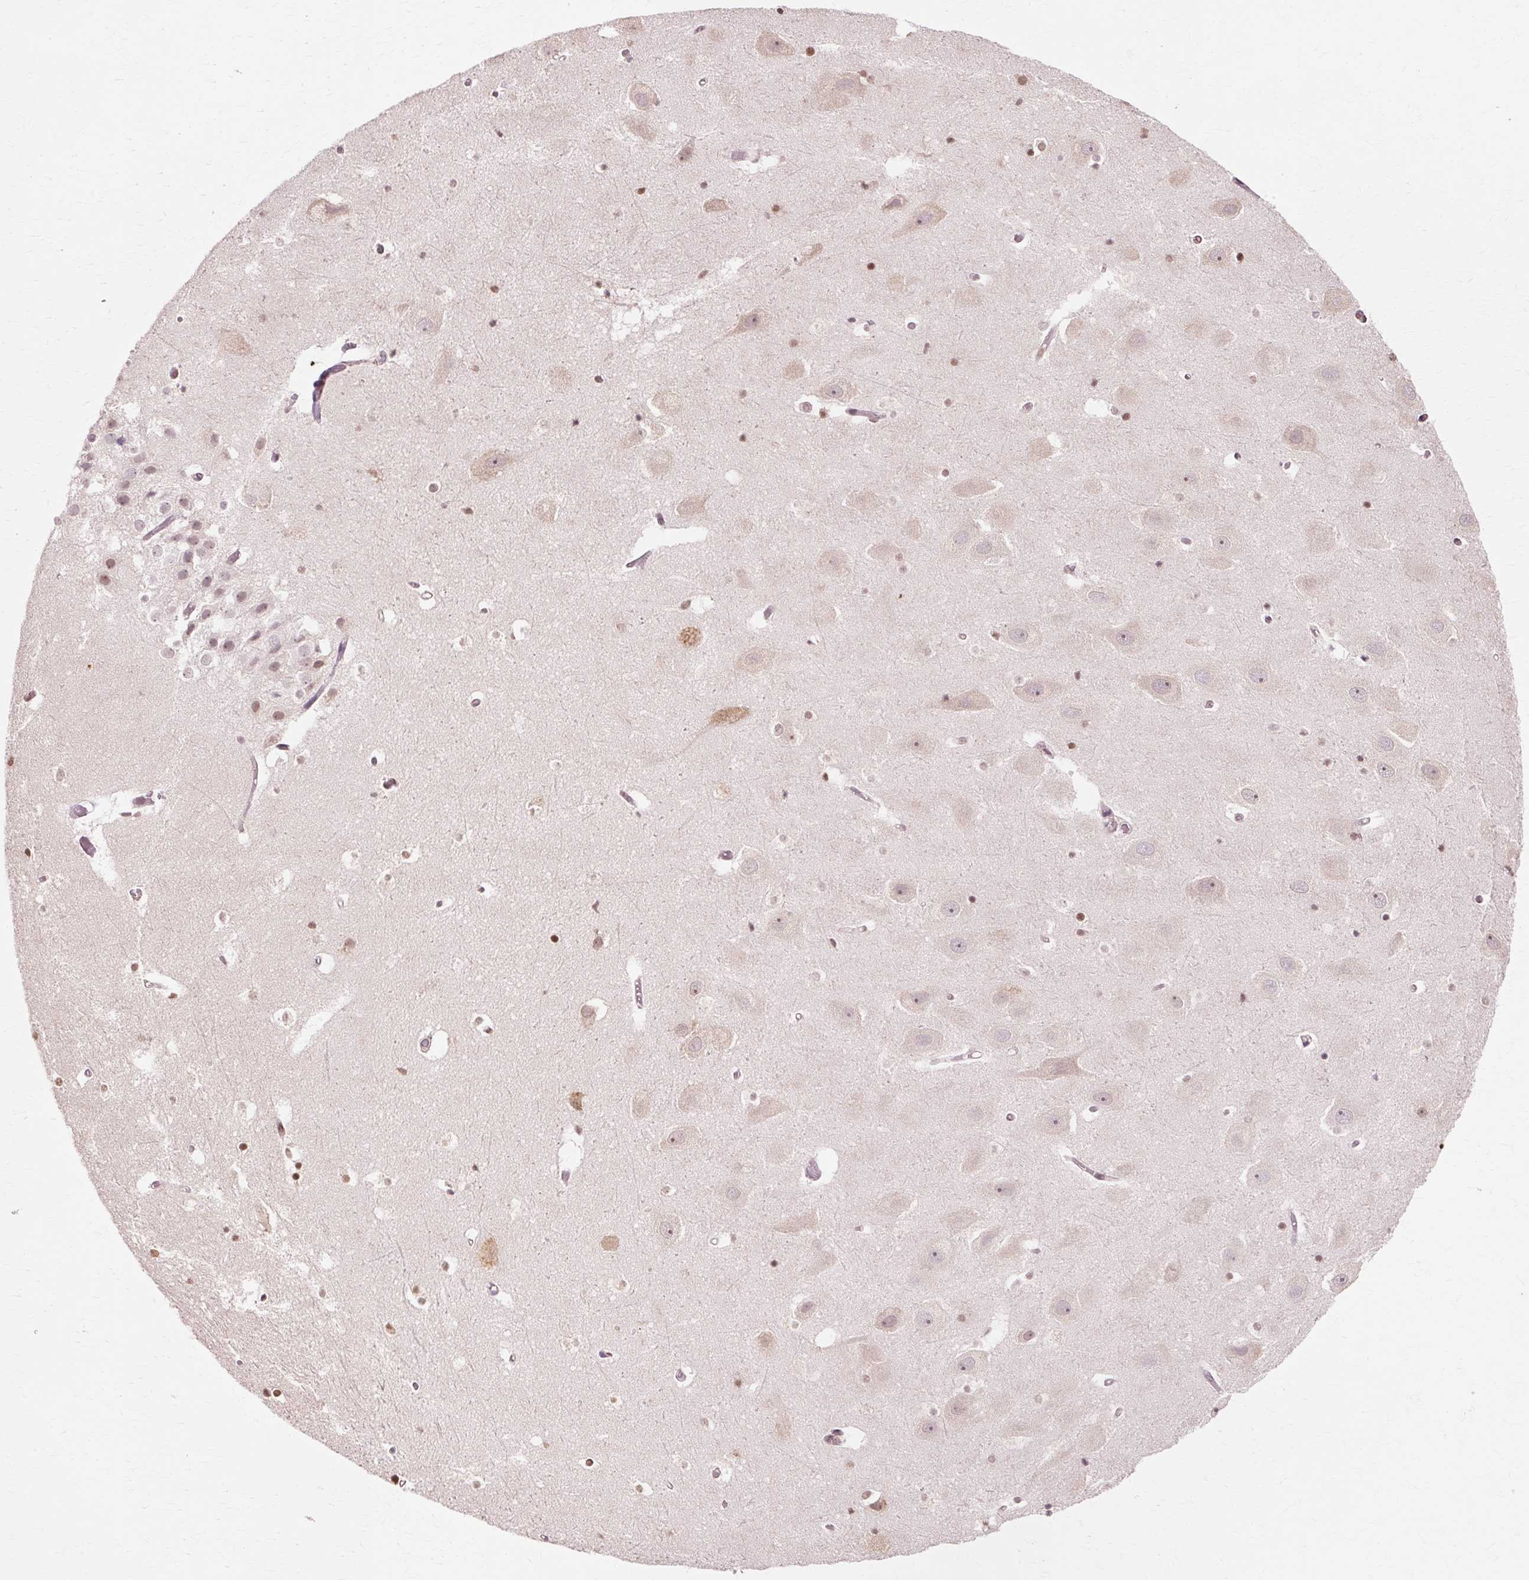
{"staining": {"intensity": "moderate", "quantity": "25%-75%", "location": "nuclear"}, "tissue": "hippocampus", "cell_type": "Glial cells", "image_type": "normal", "snomed": [{"axis": "morphology", "description": "Normal tissue, NOS"}, {"axis": "topography", "description": "Hippocampus"}], "caption": "DAB (3,3'-diaminobenzidine) immunohistochemical staining of unremarkable human hippocampus displays moderate nuclear protein staining in about 25%-75% of glial cells.", "gene": "VN1R2", "patient": {"sex": "female", "age": 52}}